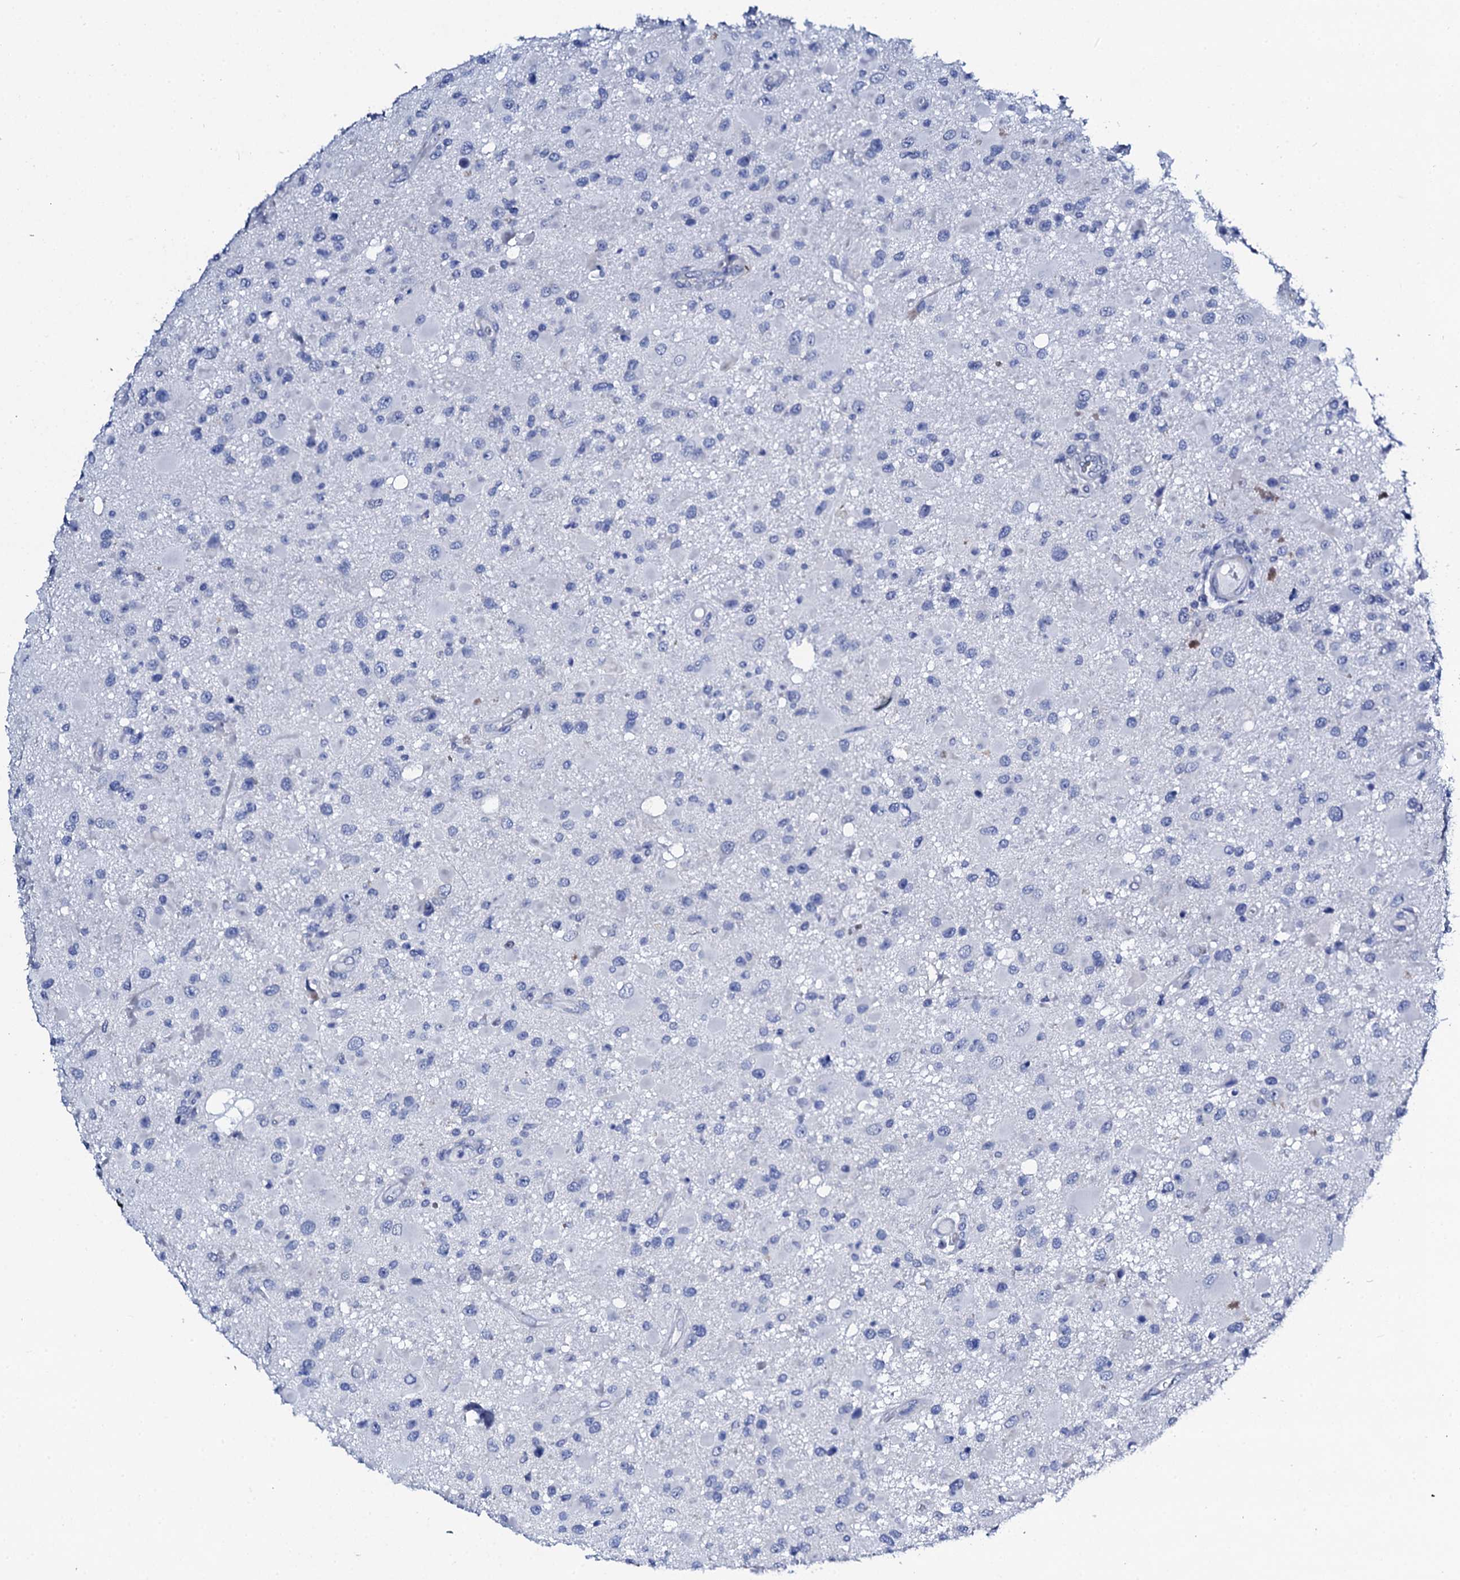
{"staining": {"intensity": "negative", "quantity": "none", "location": "none"}, "tissue": "glioma", "cell_type": "Tumor cells", "image_type": "cancer", "snomed": [{"axis": "morphology", "description": "Glioma, malignant, High grade"}, {"axis": "topography", "description": "Brain"}], "caption": "This micrograph is of glioma stained with immunohistochemistry (IHC) to label a protein in brown with the nuclei are counter-stained blue. There is no expression in tumor cells.", "gene": "NUDT13", "patient": {"sex": "male", "age": 53}}